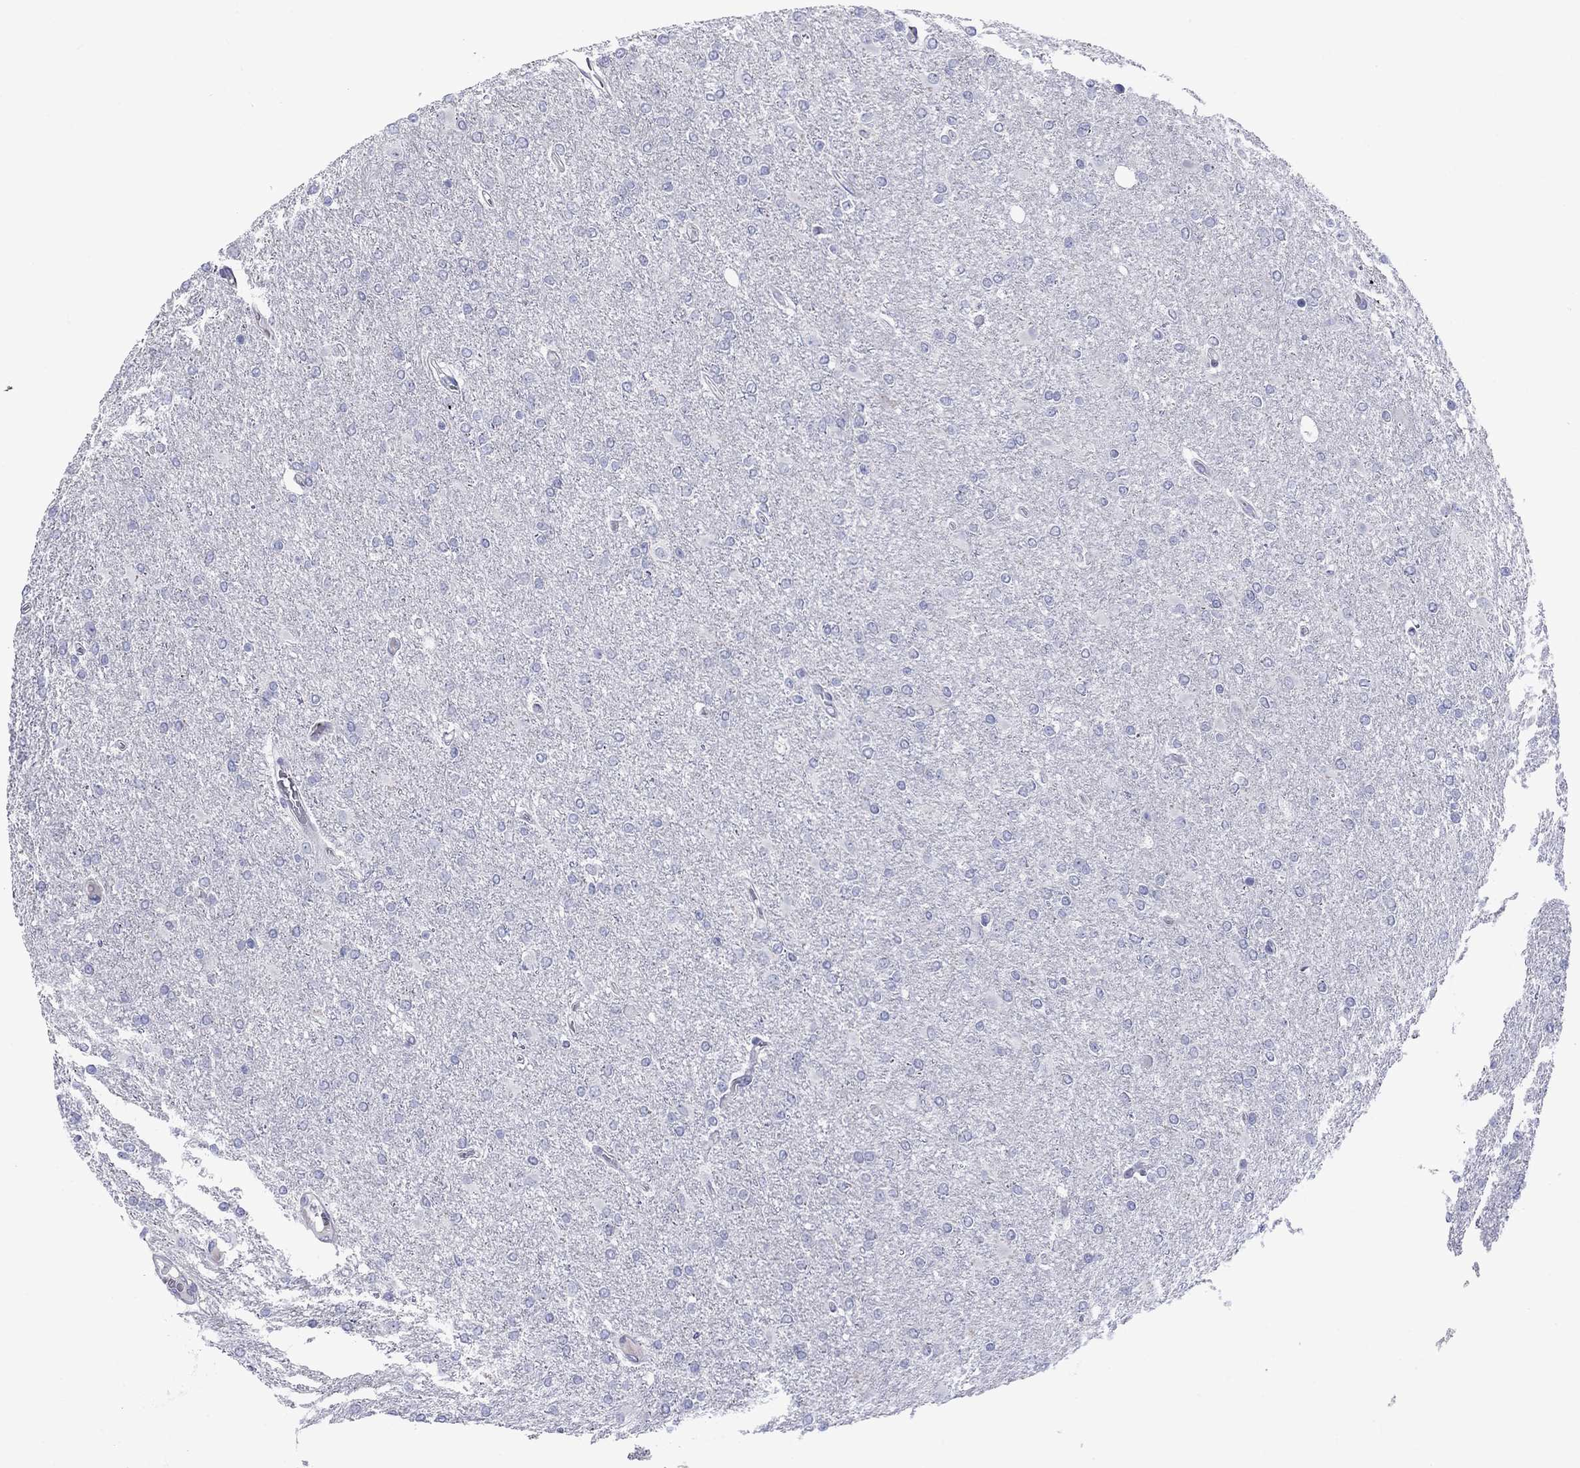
{"staining": {"intensity": "negative", "quantity": "none", "location": "none"}, "tissue": "glioma", "cell_type": "Tumor cells", "image_type": "cancer", "snomed": [{"axis": "morphology", "description": "Glioma, malignant, High grade"}, {"axis": "topography", "description": "Cerebral cortex"}], "caption": "A photomicrograph of human high-grade glioma (malignant) is negative for staining in tumor cells. The staining is performed using DAB (3,3'-diaminobenzidine) brown chromogen with nuclei counter-stained in using hematoxylin.", "gene": "TMPRSS11A", "patient": {"sex": "male", "age": 70}}